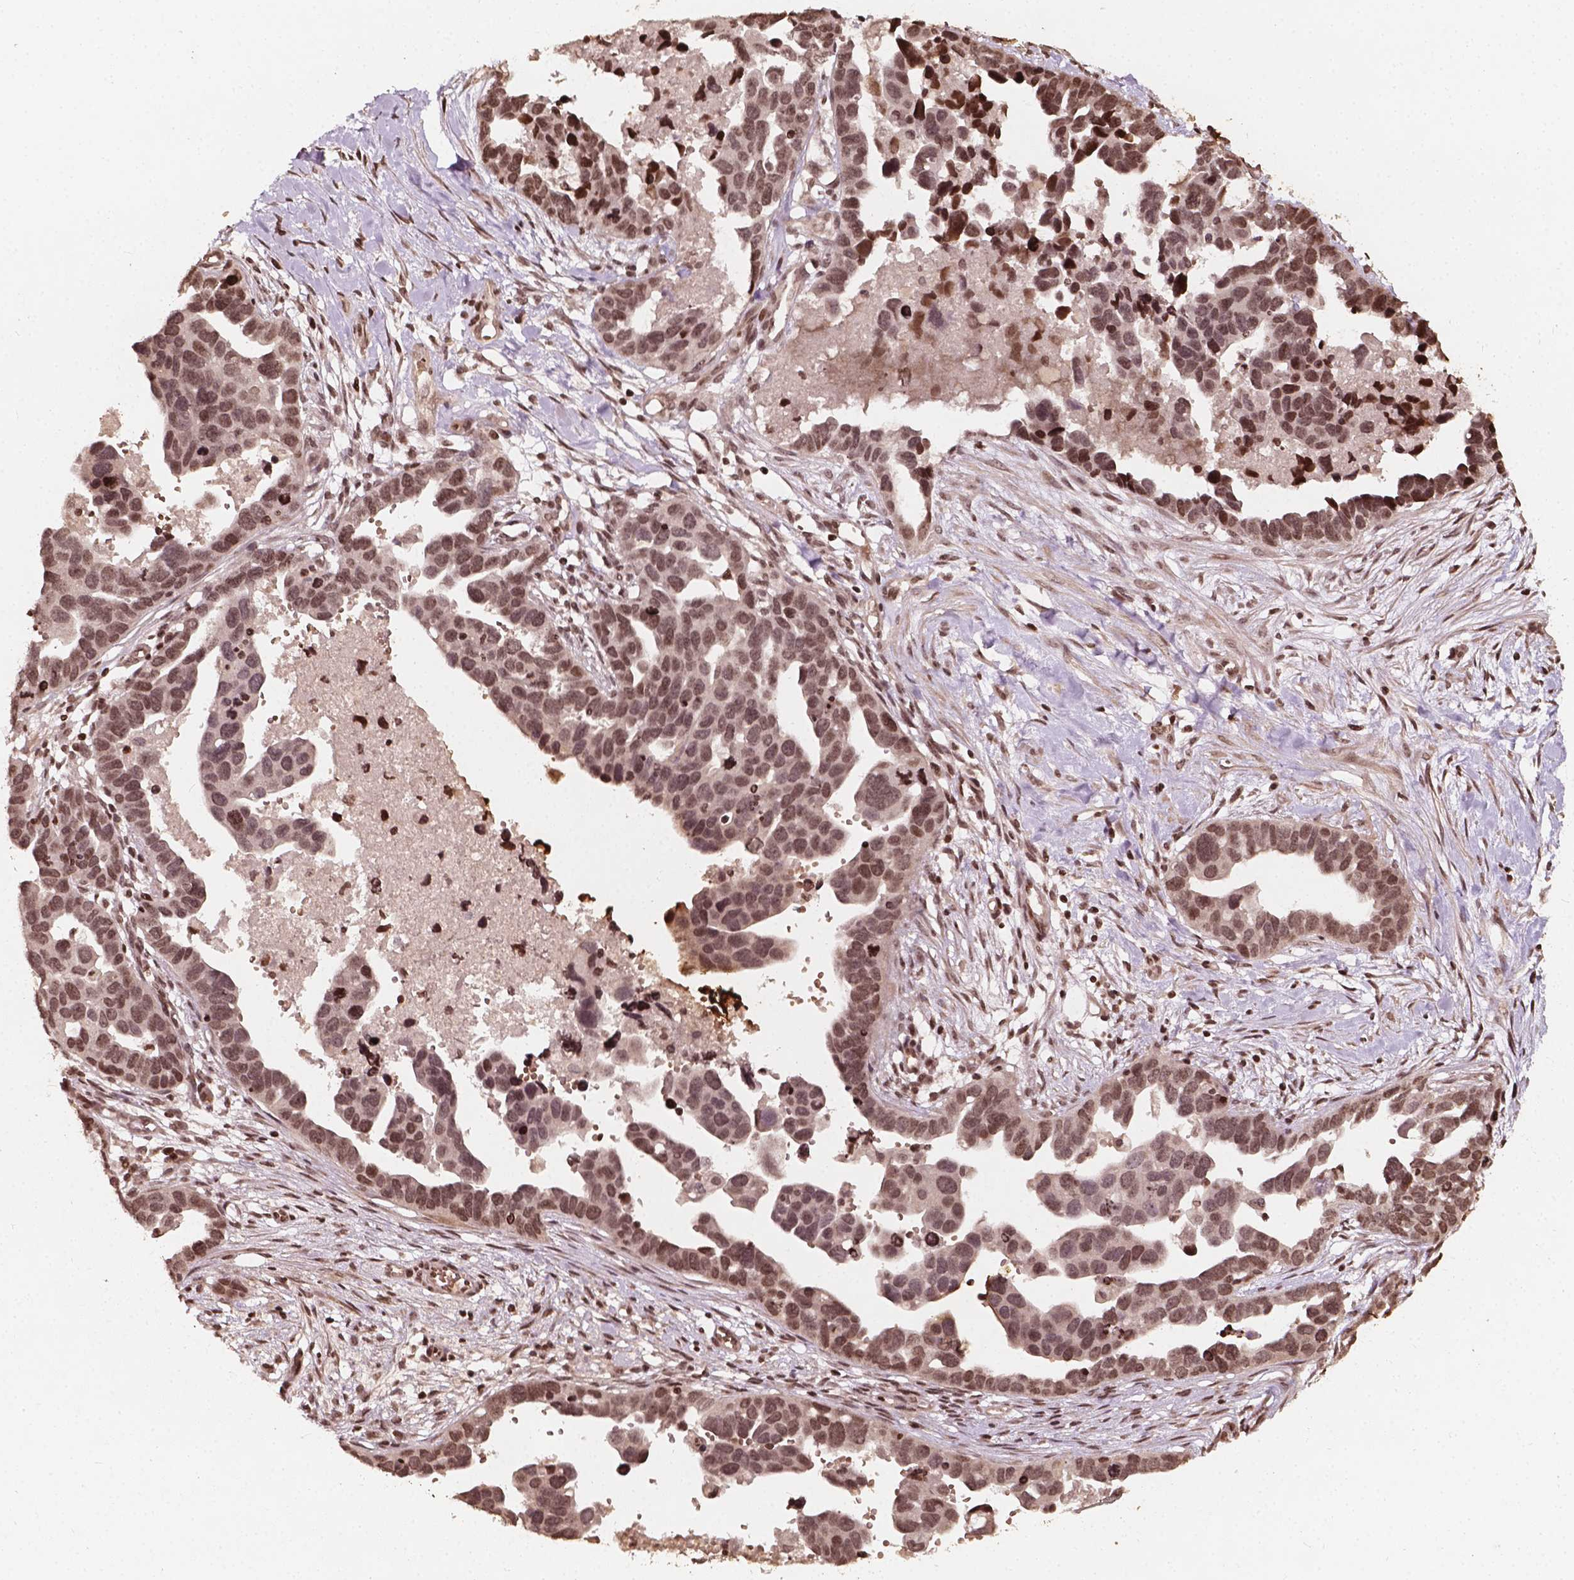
{"staining": {"intensity": "moderate", "quantity": ">75%", "location": "nuclear"}, "tissue": "ovarian cancer", "cell_type": "Tumor cells", "image_type": "cancer", "snomed": [{"axis": "morphology", "description": "Cystadenocarcinoma, serous, NOS"}, {"axis": "topography", "description": "Ovary"}], "caption": "Protein staining by IHC demonstrates moderate nuclear expression in about >75% of tumor cells in ovarian serous cystadenocarcinoma. (DAB (3,3'-diaminobenzidine) IHC with brightfield microscopy, high magnification).", "gene": "H3C14", "patient": {"sex": "female", "age": 54}}